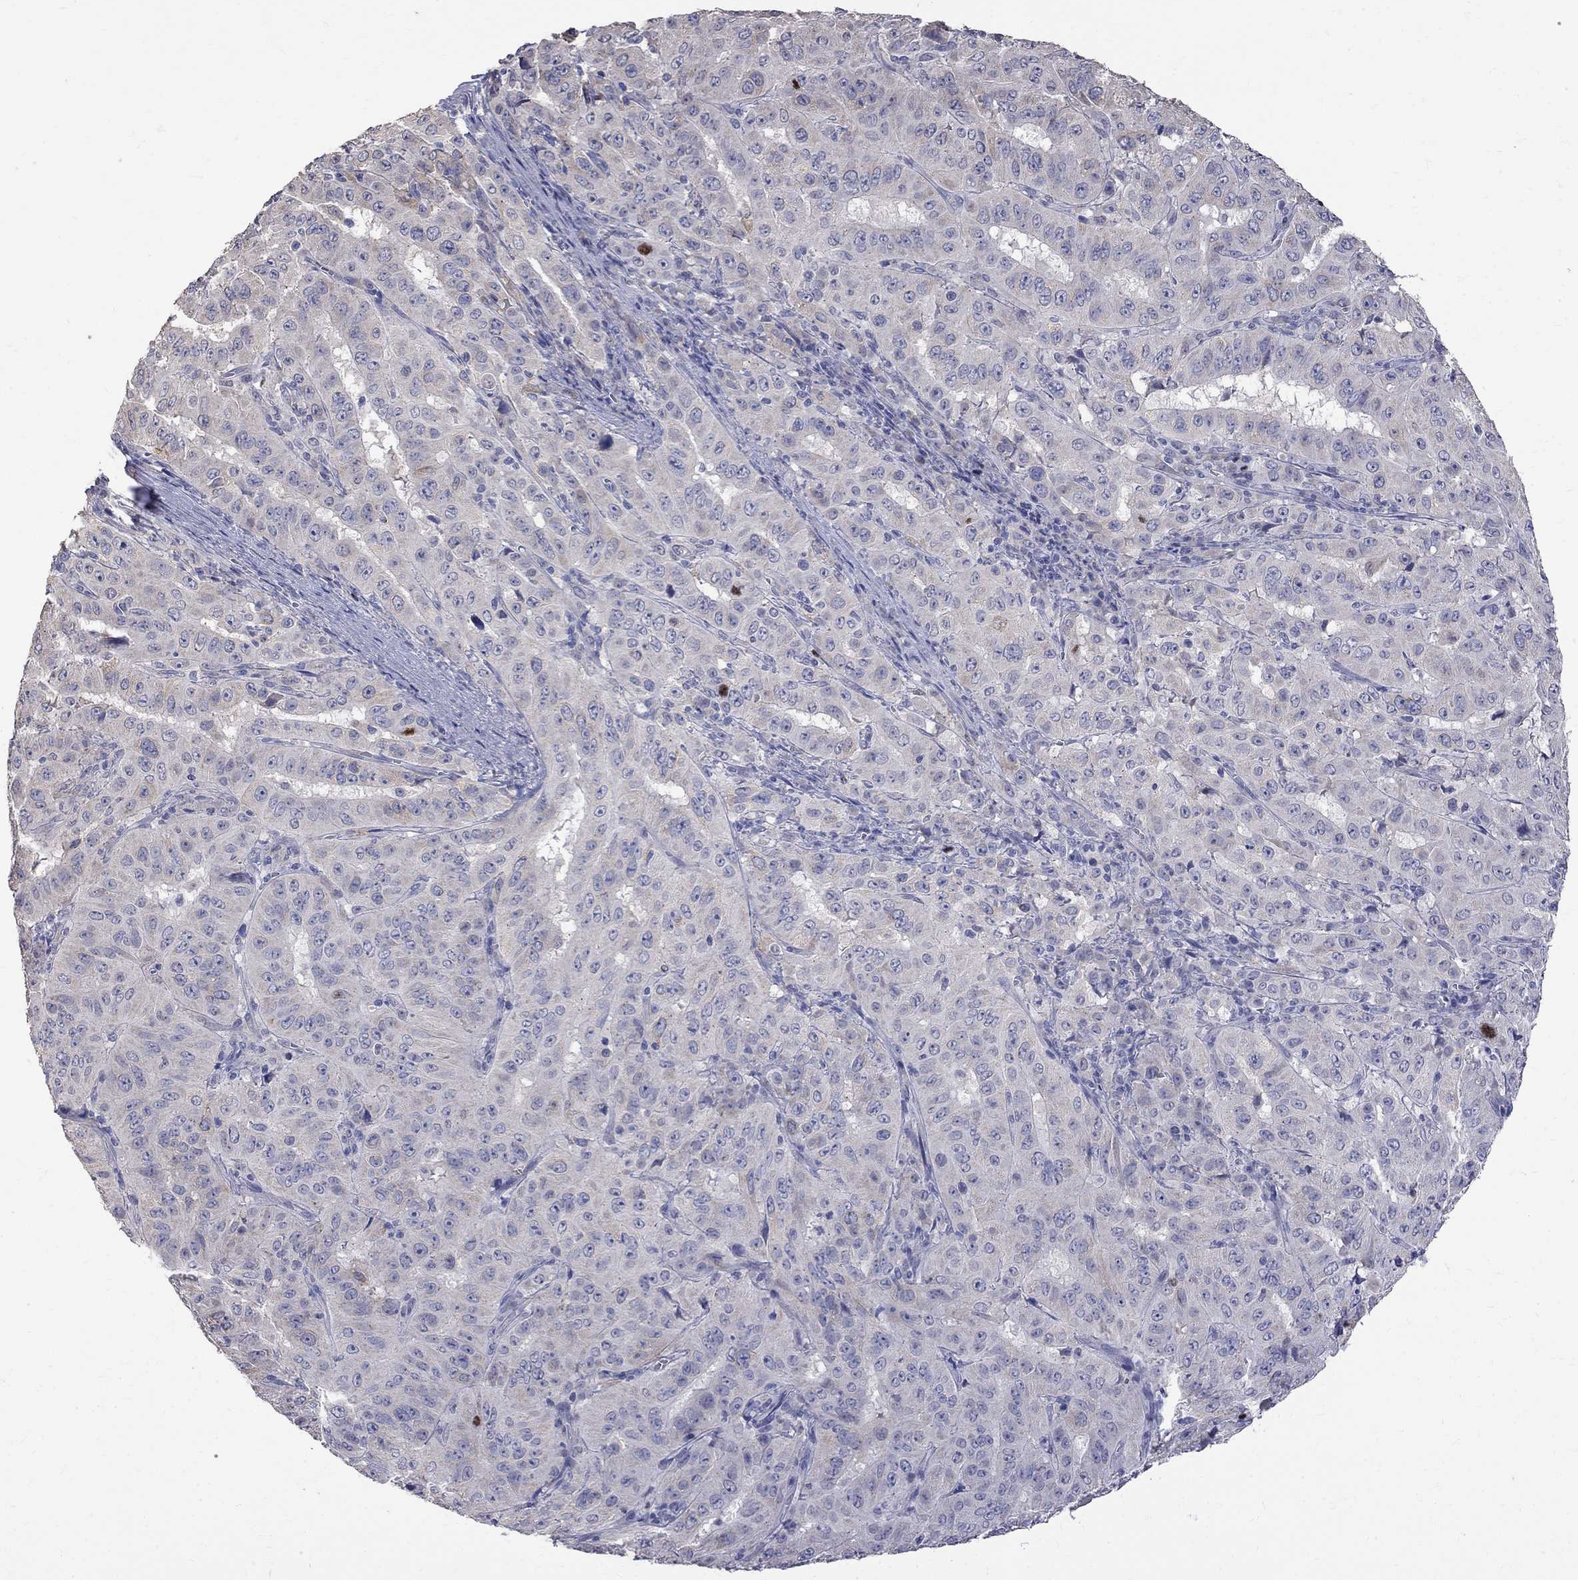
{"staining": {"intensity": "negative", "quantity": "none", "location": "none"}, "tissue": "pancreatic cancer", "cell_type": "Tumor cells", "image_type": "cancer", "snomed": [{"axis": "morphology", "description": "Adenocarcinoma, NOS"}, {"axis": "topography", "description": "Pancreas"}], "caption": "Pancreatic adenocarcinoma was stained to show a protein in brown. There is no significant expression in tumor cells.", "gene": "CKAP2", "patient": {"sex": "male", "age": 63}}